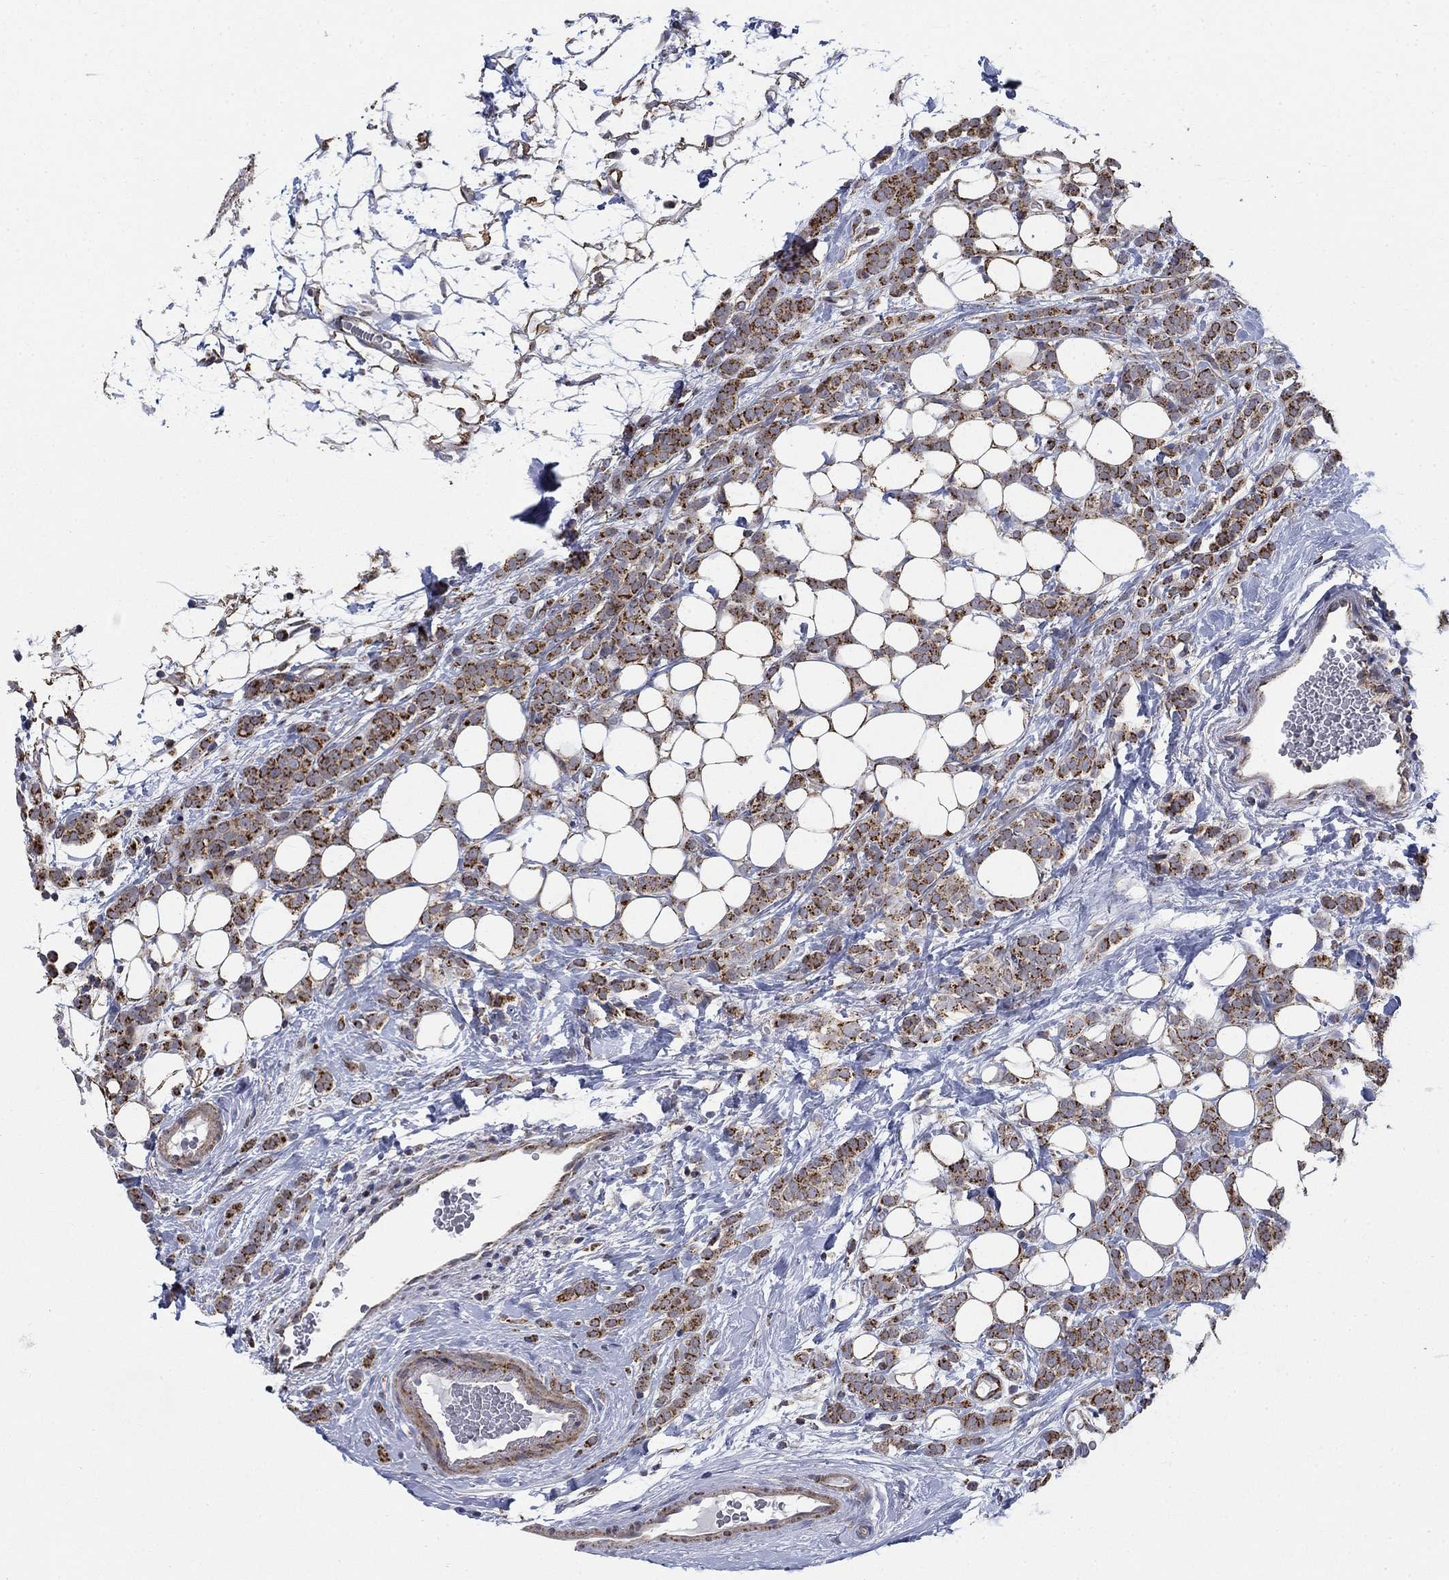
{"staining": {"intensity": "strong", "quantity": "25%-75%", "location": "cytoplasmic/membranous"}, "tissue": "breast cancer", "cell_type": "Tumor cells", "image_type": "cancer", "snomed": [{"axis": "morphology", "description": "Lobular carcinoma"}, {"axis": "topography", "description": "Breast"}], "caption": "About 25%-75% of tumor cells in human lobular carcinoma (breast) demonstrate strong cytoplasmic/membranous protein positivity as visualized by brown immunohistochemical staining.", "gene": "NME7", "patient": {"sex": "female", "age": 49}}